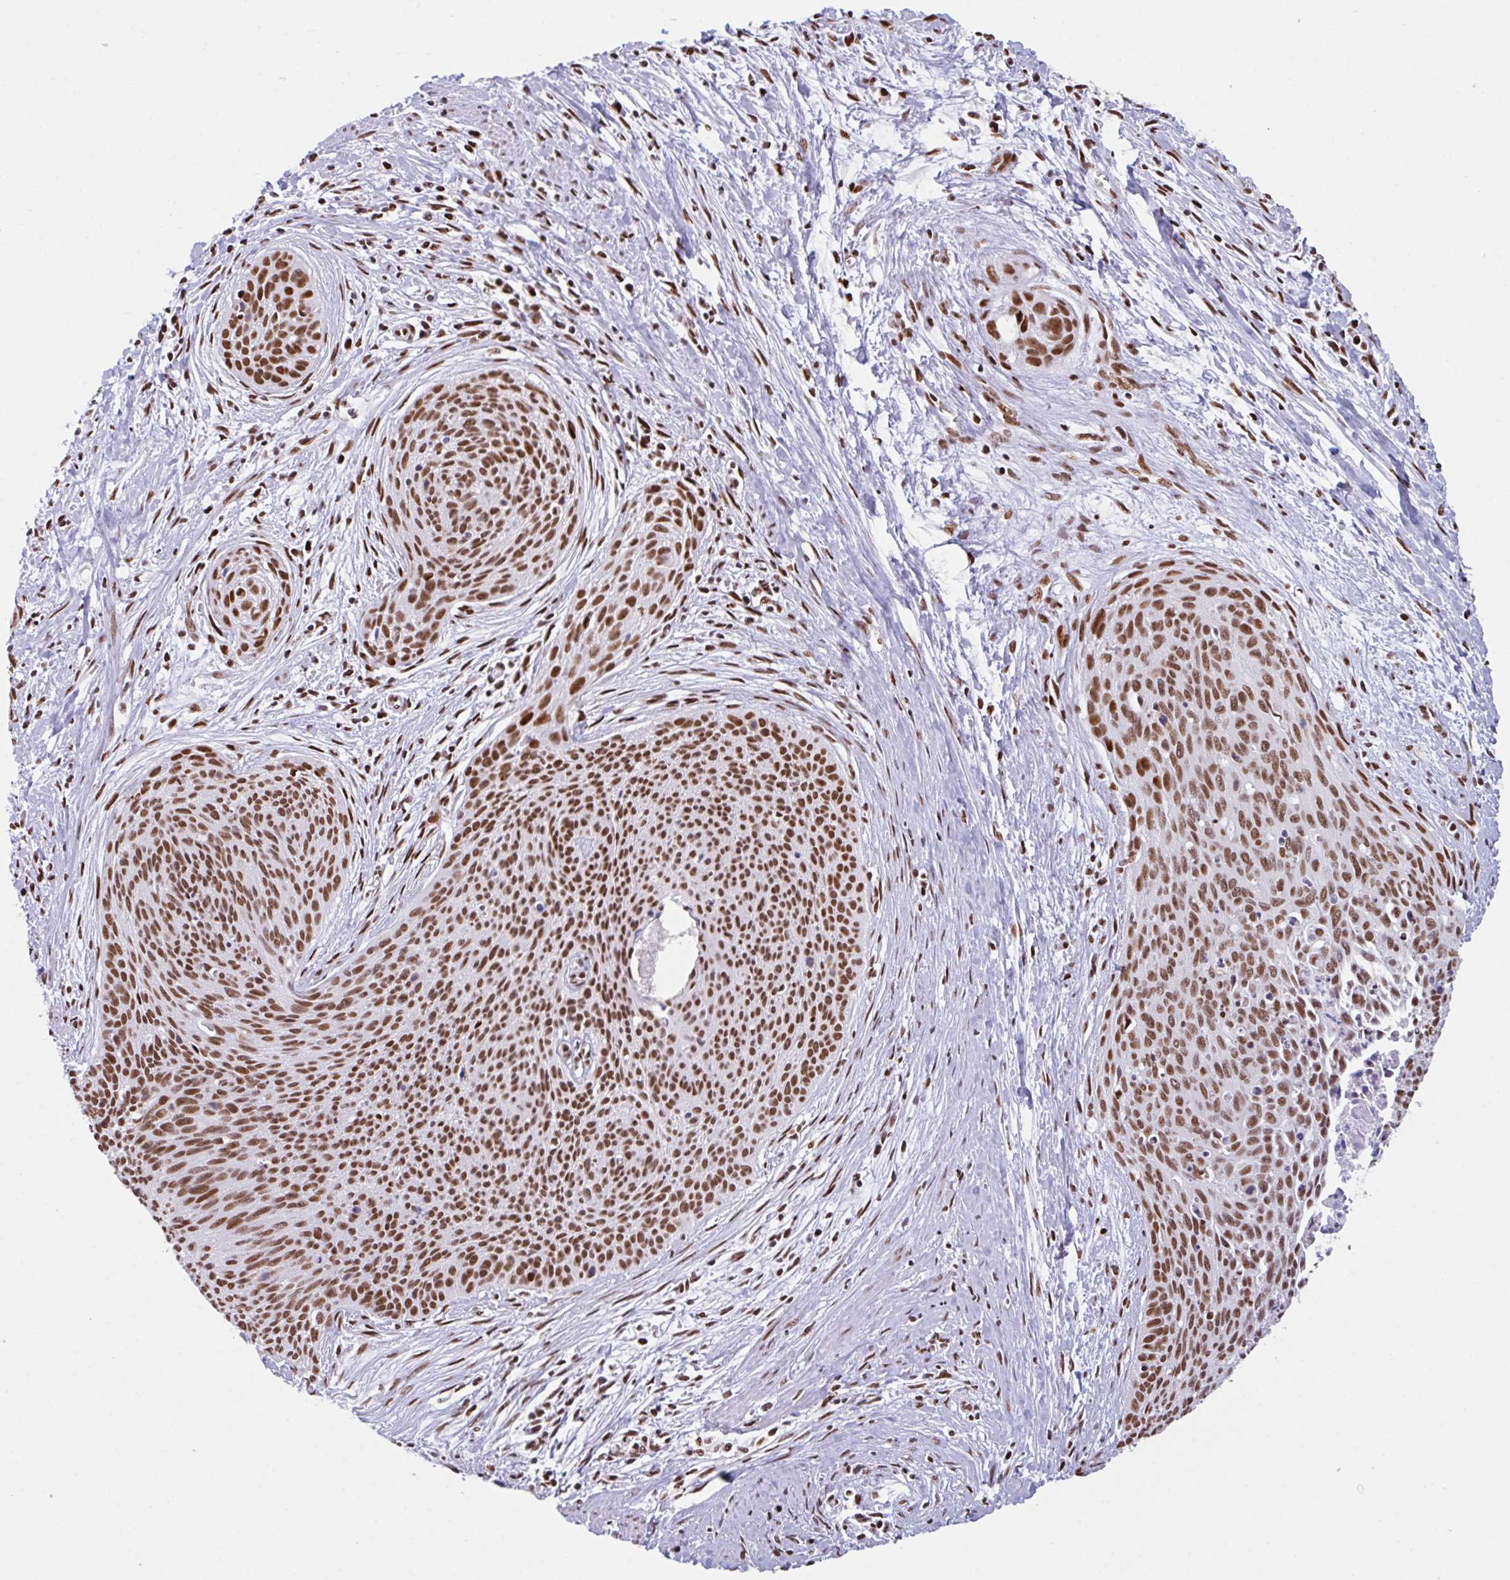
{"staining": {"intensity": "strong", "quantity": ">75%", "location": "nuclear"}, "tissue": "cervical cancer", "cell_type": "Tumor cells", "image_type": "cancer", "snomed": [{"axis": "morphology", "description": "Squamous cell carcinoma, NOS"}, {"axis": "topography", "description": "Cervix"}], "caption": "Human squamous cell carcinoma (cervical) stained with a brown dye shows strong nuclear positive expression in about >75% of tumor cells.", "gene": "CLP1", "patient": {"sex": "female", "age": 55}}